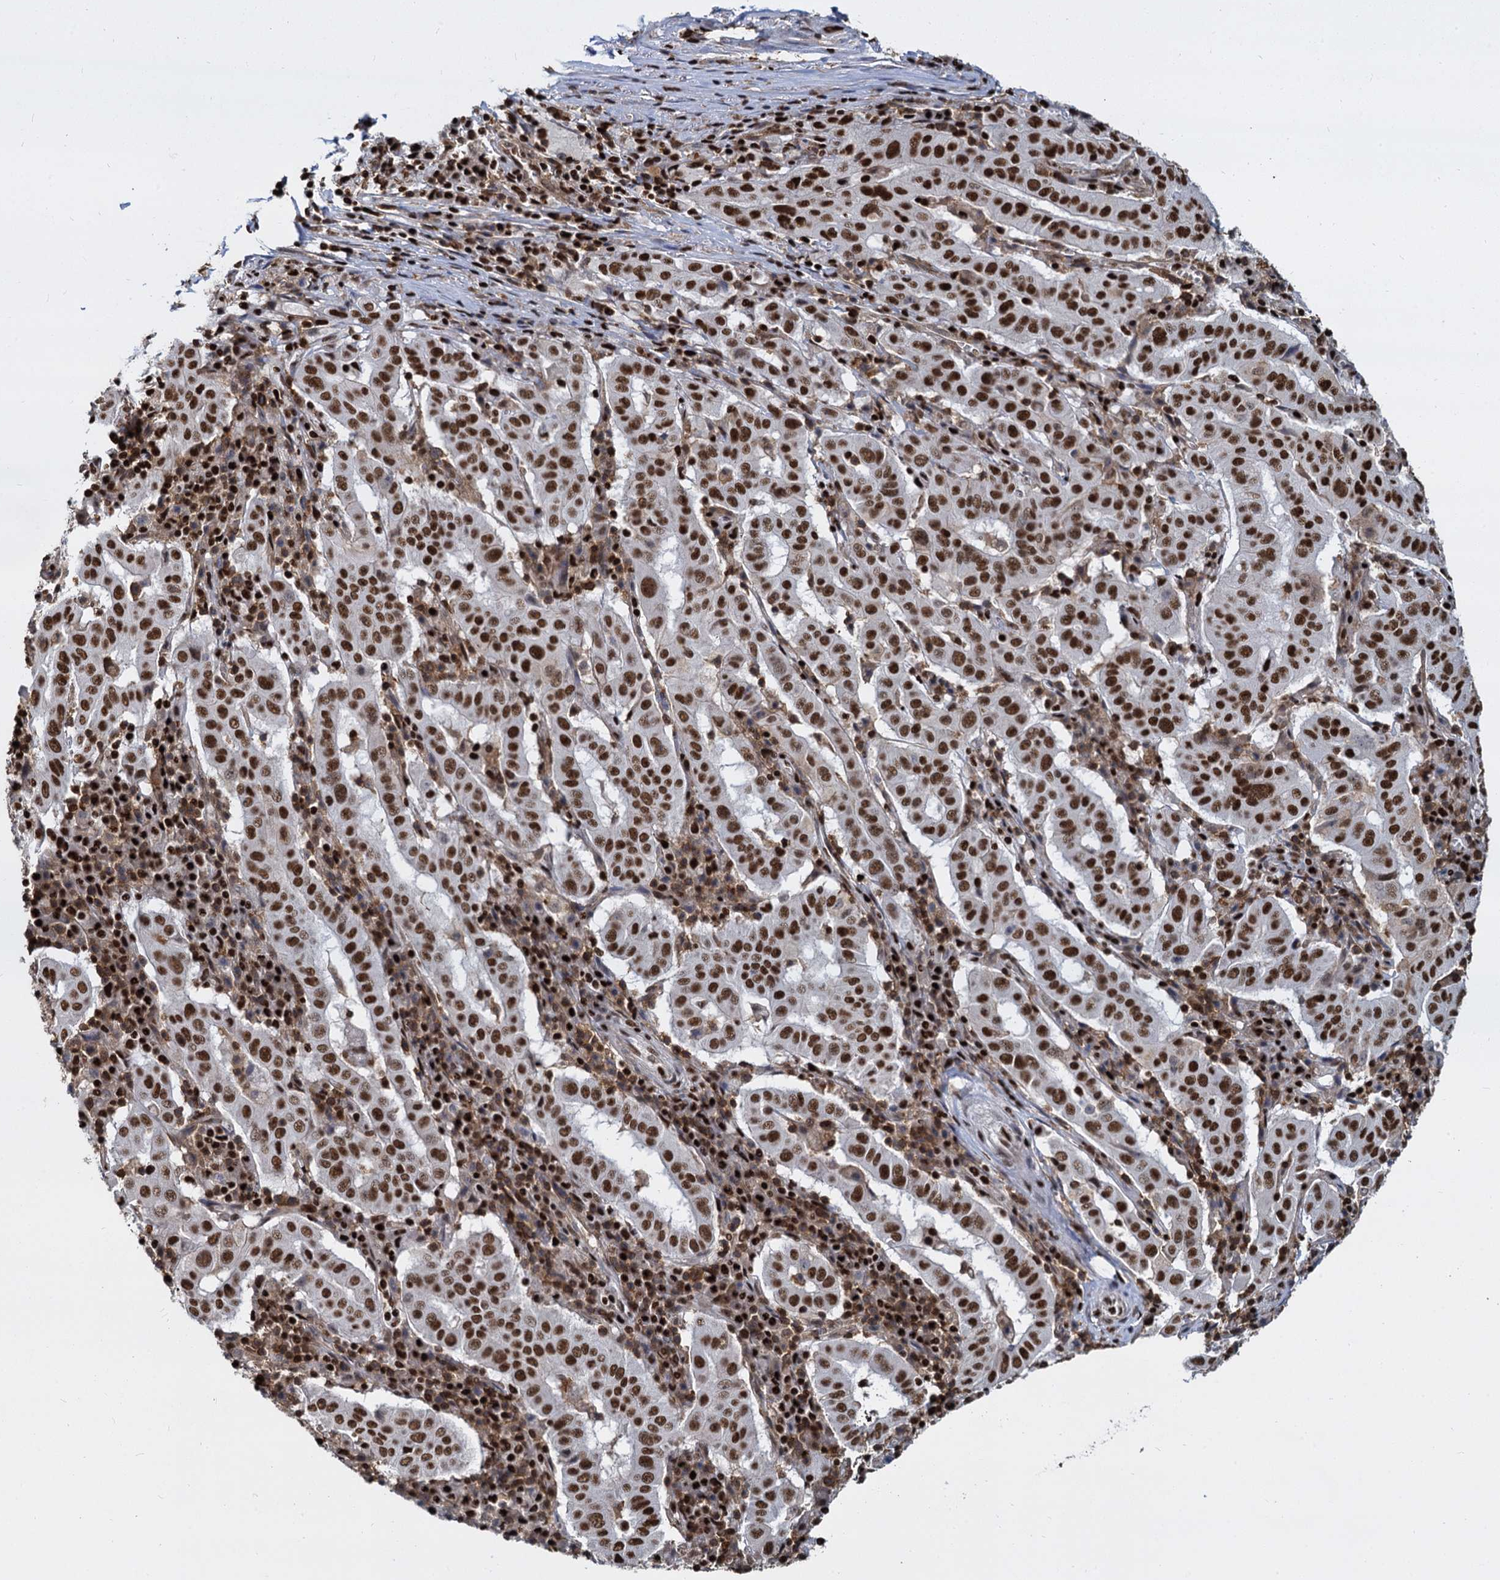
{"staining": {"intensity": "strong", "quantity": ">75%", "location": "nuclear"}, "tissue": "pancreatic cancer", "cell_type": "Tumor cells", "image_type": "cancer", "snomed": [{"axis": "morphology", "description": "Adenocarcinoma, NOS"}, {"axis": "topography", "description": "Pancreas"}], "caption": "This photomicrograph exhibits IHC staining of pancreatic cancer (adenocarcinoma), with high strong nuclear positivity in approximately >75% of tumor cells.", "gene": "DCPS", "patient": {"sex": "male", "age": 63}}